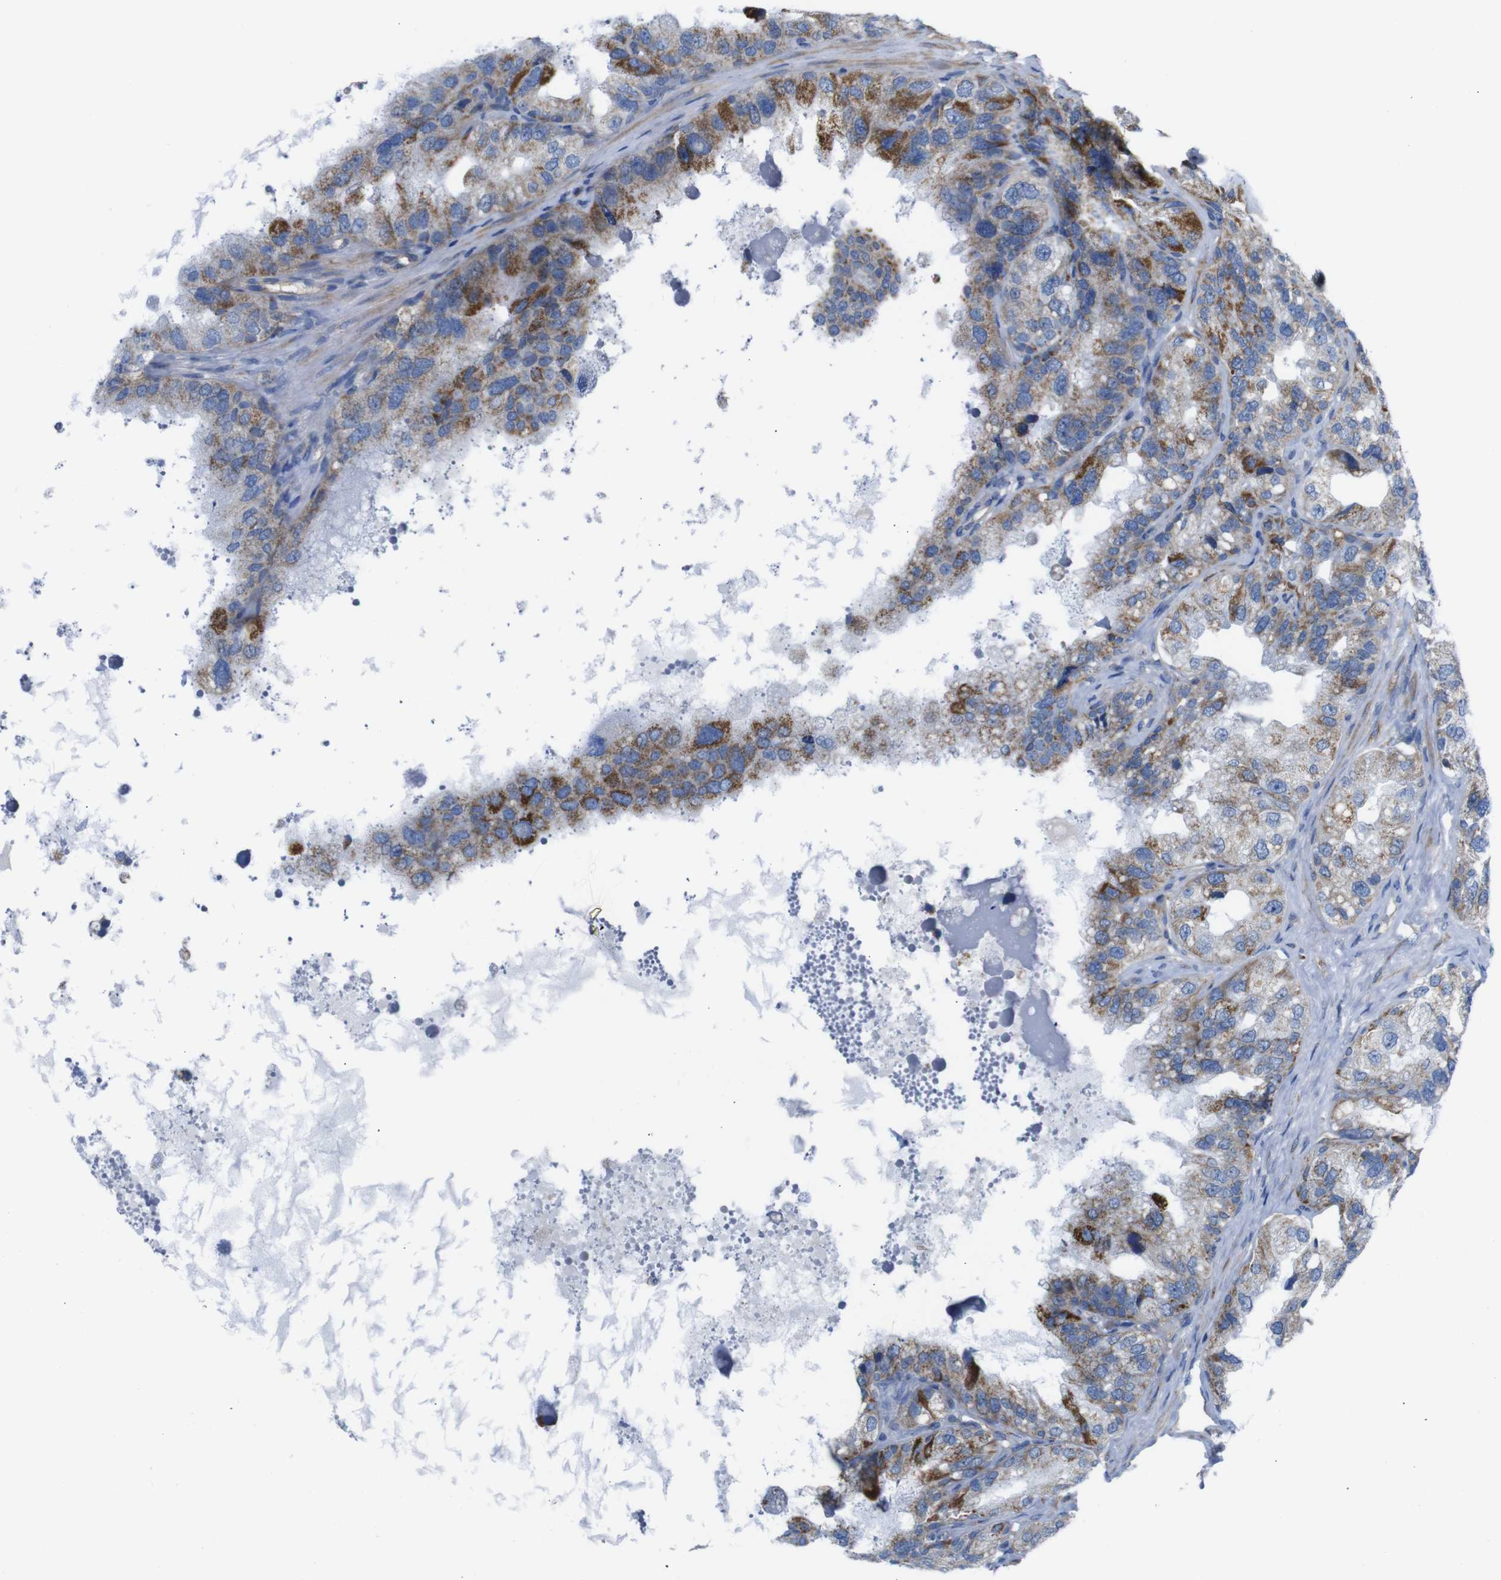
{"staining": {"intensity": "strong", "quantity": "25%-75%", "location": "cytoplasmic/membranous"}, "tissue": "seminal vesicle", "cell_type": "Glandular cells", "image_type": "normal", "snomed": [{"axis": "morphology", "description": "Normal tissue, NOS"}, {"axis": "topography", "description": "Seminal veicle"}], "caption": "About 25%-75% of glandular cells in benign human seminal vesicle demonstrate strong cytoplasmic/membranous protein staining as visualized by brown immunohistochemical staining.", "gene": "PDCD1LG2", "patient": {"sex": "male", "age": 68}}